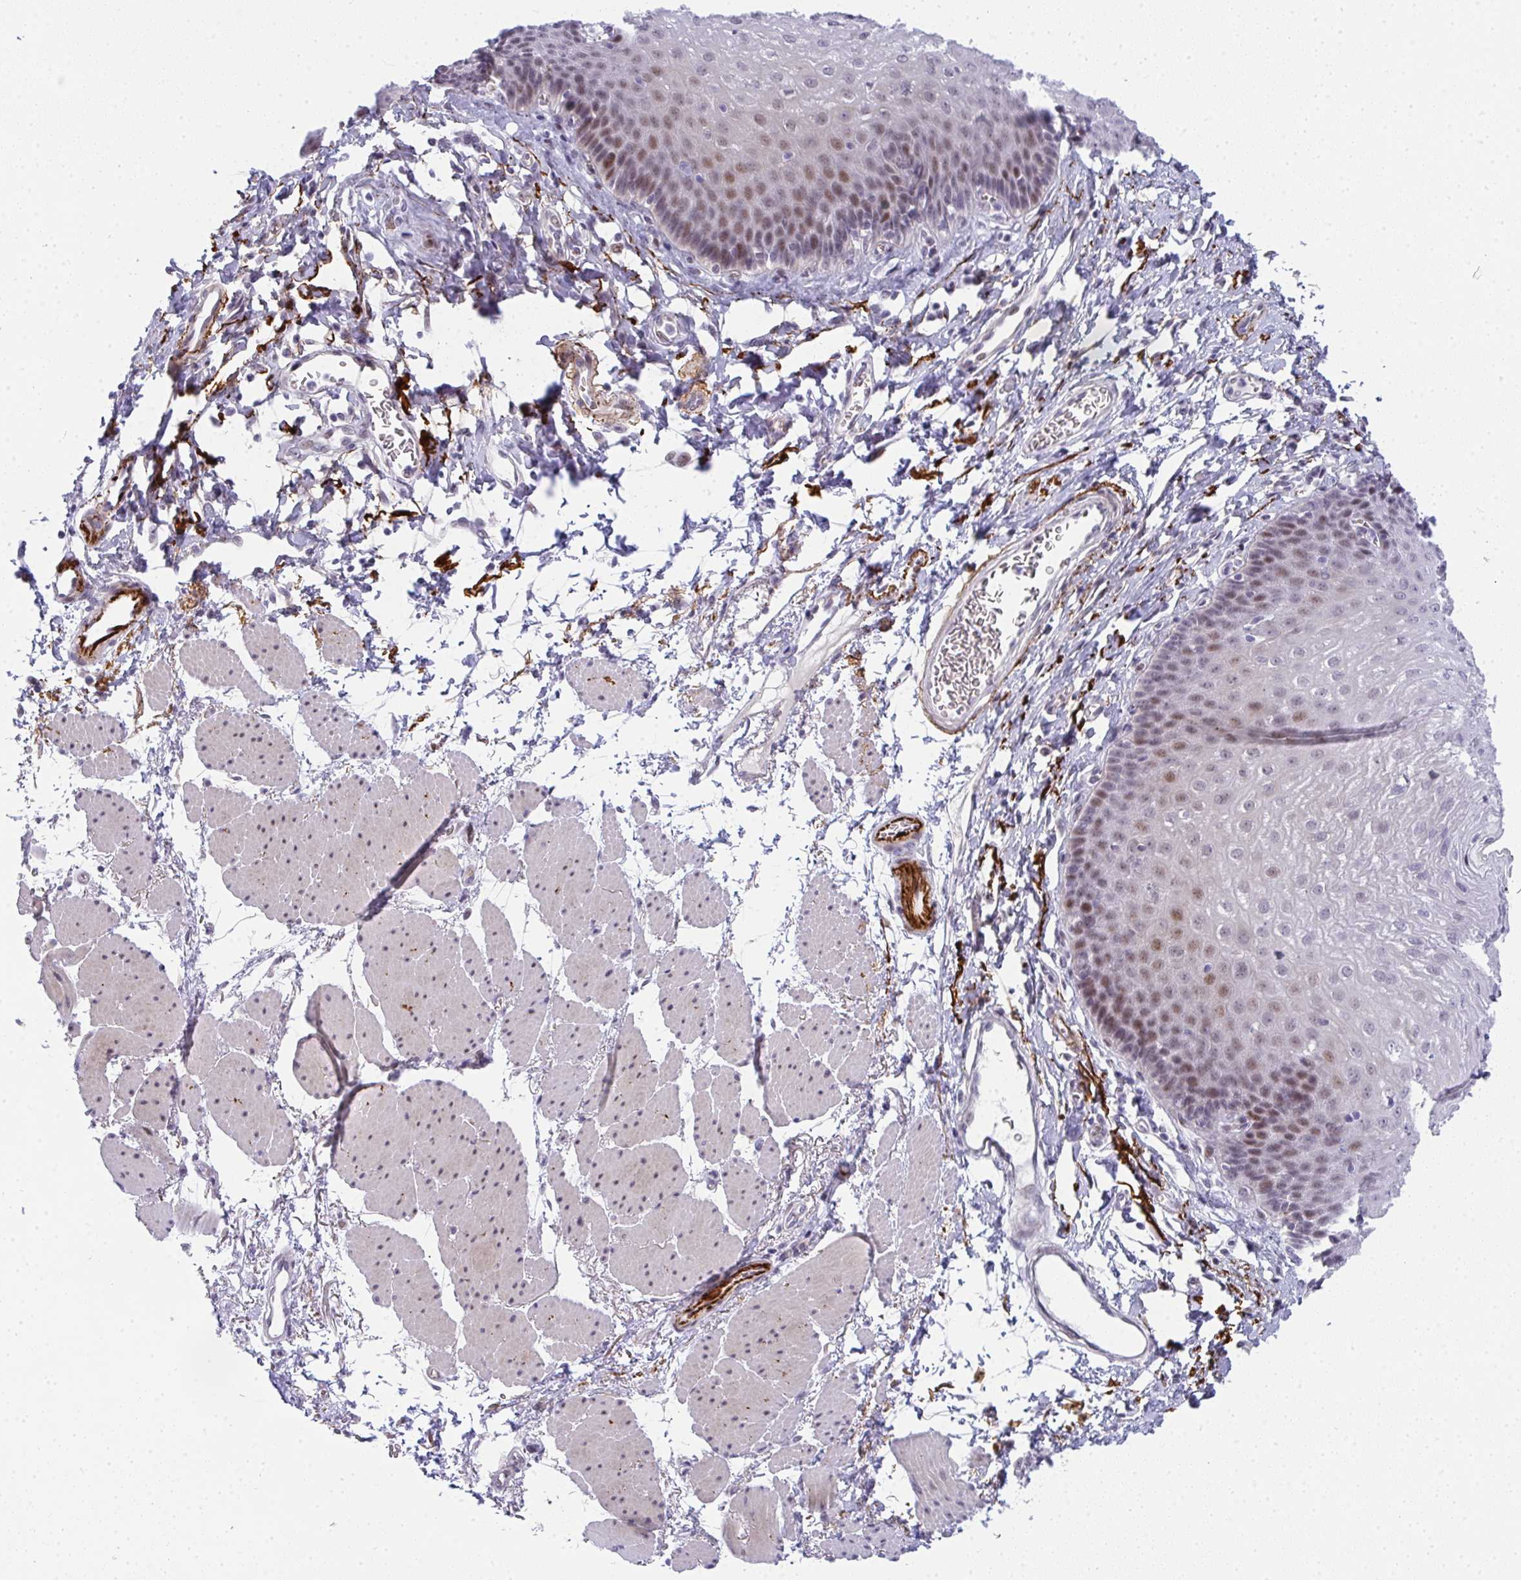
{"staining": {"intensity": "moderate", "quantity": "<25%", "location": "nuclear"}, "tissue": "esophagus", "cell_type": "Squamous epithelial cells", "image_type": "normal", "snomed": [{"axis": "morphology", "description": "Normal tissue, NOS"}, {"axis": "topography", "description": "Esophagus"}], "caption": "Moderate nuclear expression for a protein is seen in about <25% of squamous epithelial cells of benign esophagus using immunohistochemistry.", "gene": "TNMD", "patient": {"sex": "female", "age": 81}}